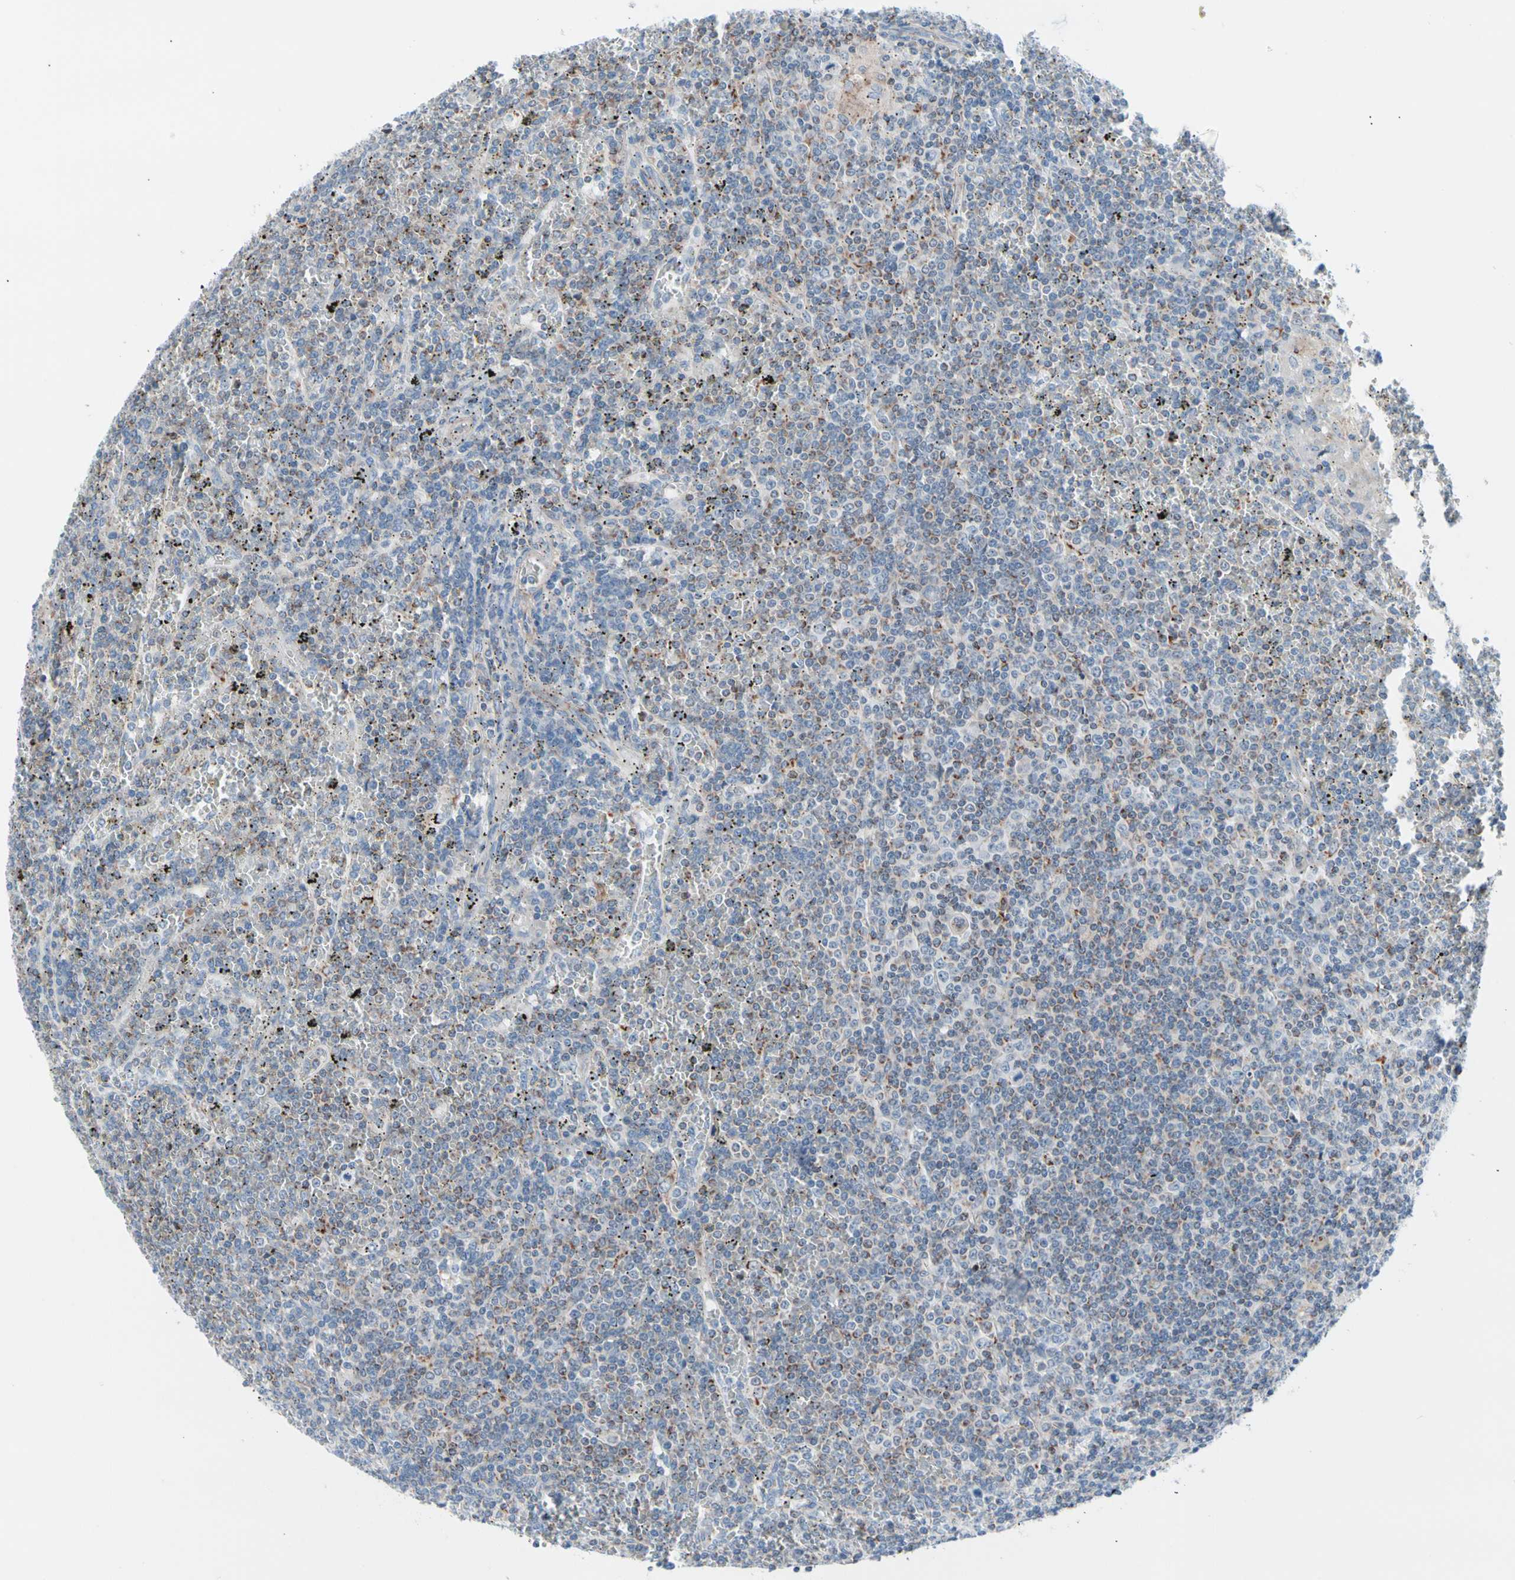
{"staining": {"intensity": "weak", "quantity": "<25%", "location": "cytoplasmic/membranous"}, "tissue": "lymphoma", "cell_type": "Tumor cells", "image_type": "cancer", "snomed": [{"axis": "morphology", "description": "Malignant lymphoma, non-Hodgkin's type, Low grade"}, {"axis": "topography", "description": "Spleen"}], "caption": "Tumor cells are negative for brown protein staining in malignant lymphoma, non-Hodgkin's type (low-grade).", "gene": "HK1", "patient": {"sex": "female", "age": 19}}